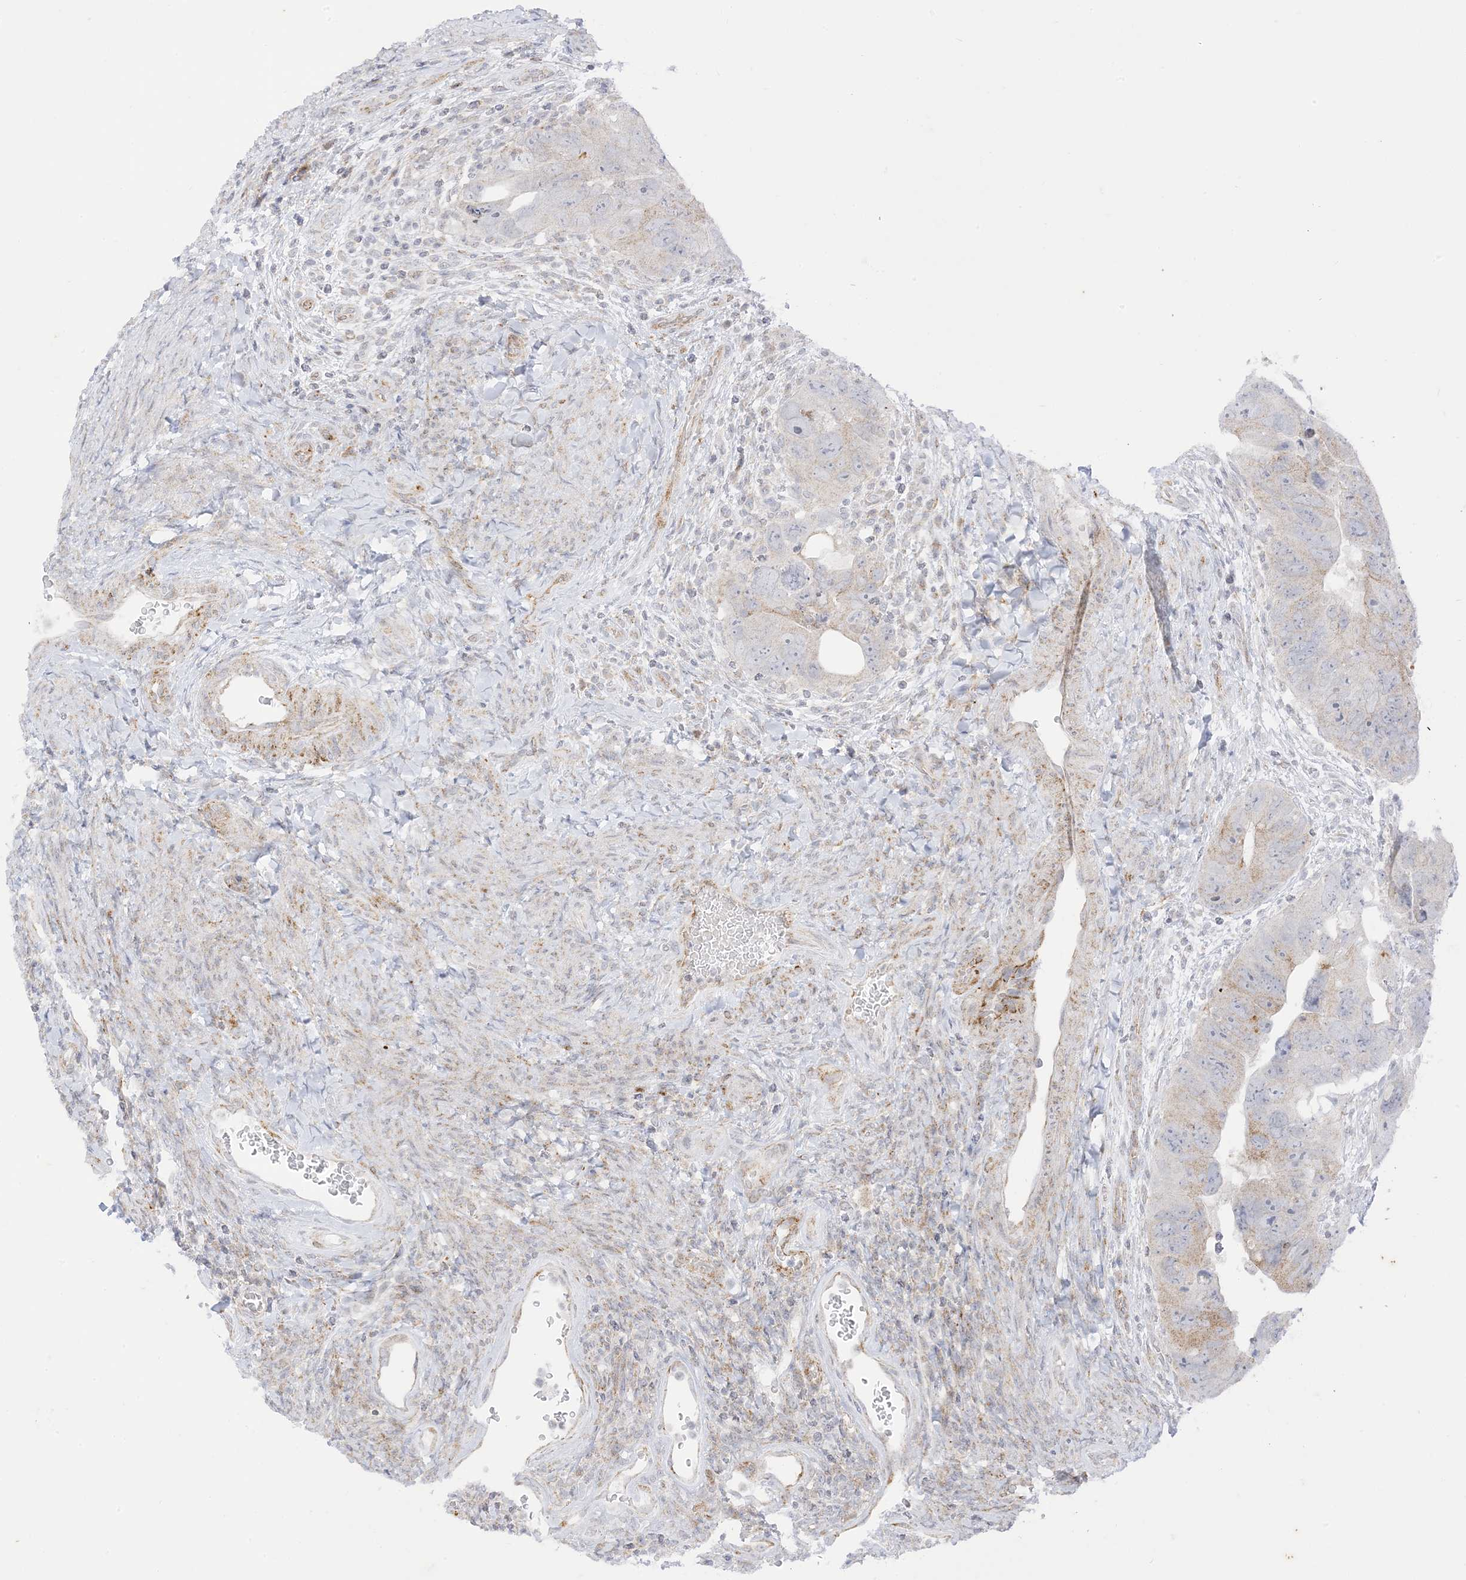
{"staining": {"intensity": "moderate", "quantity": "<25%", "location": "cytoplasmic/membranous"}, "tissue": "colorectal cancer", "cell_type": "Tumor cells", "image_type": "cancer", "snomed": [{"axis": "morphology", "description": "Adenocarcinoma, NOS"}, {"axis": "topography", "description": "Rectum"}], "caption": "DAB immunohistochemical staining of adenocarcinoma (colorectal) shows moderate cytoplasmic/membranous protein expression in approximately <25% of tumor cells.", "gene": "RAC1", "patient": {"sex": "male", "age": 59}}